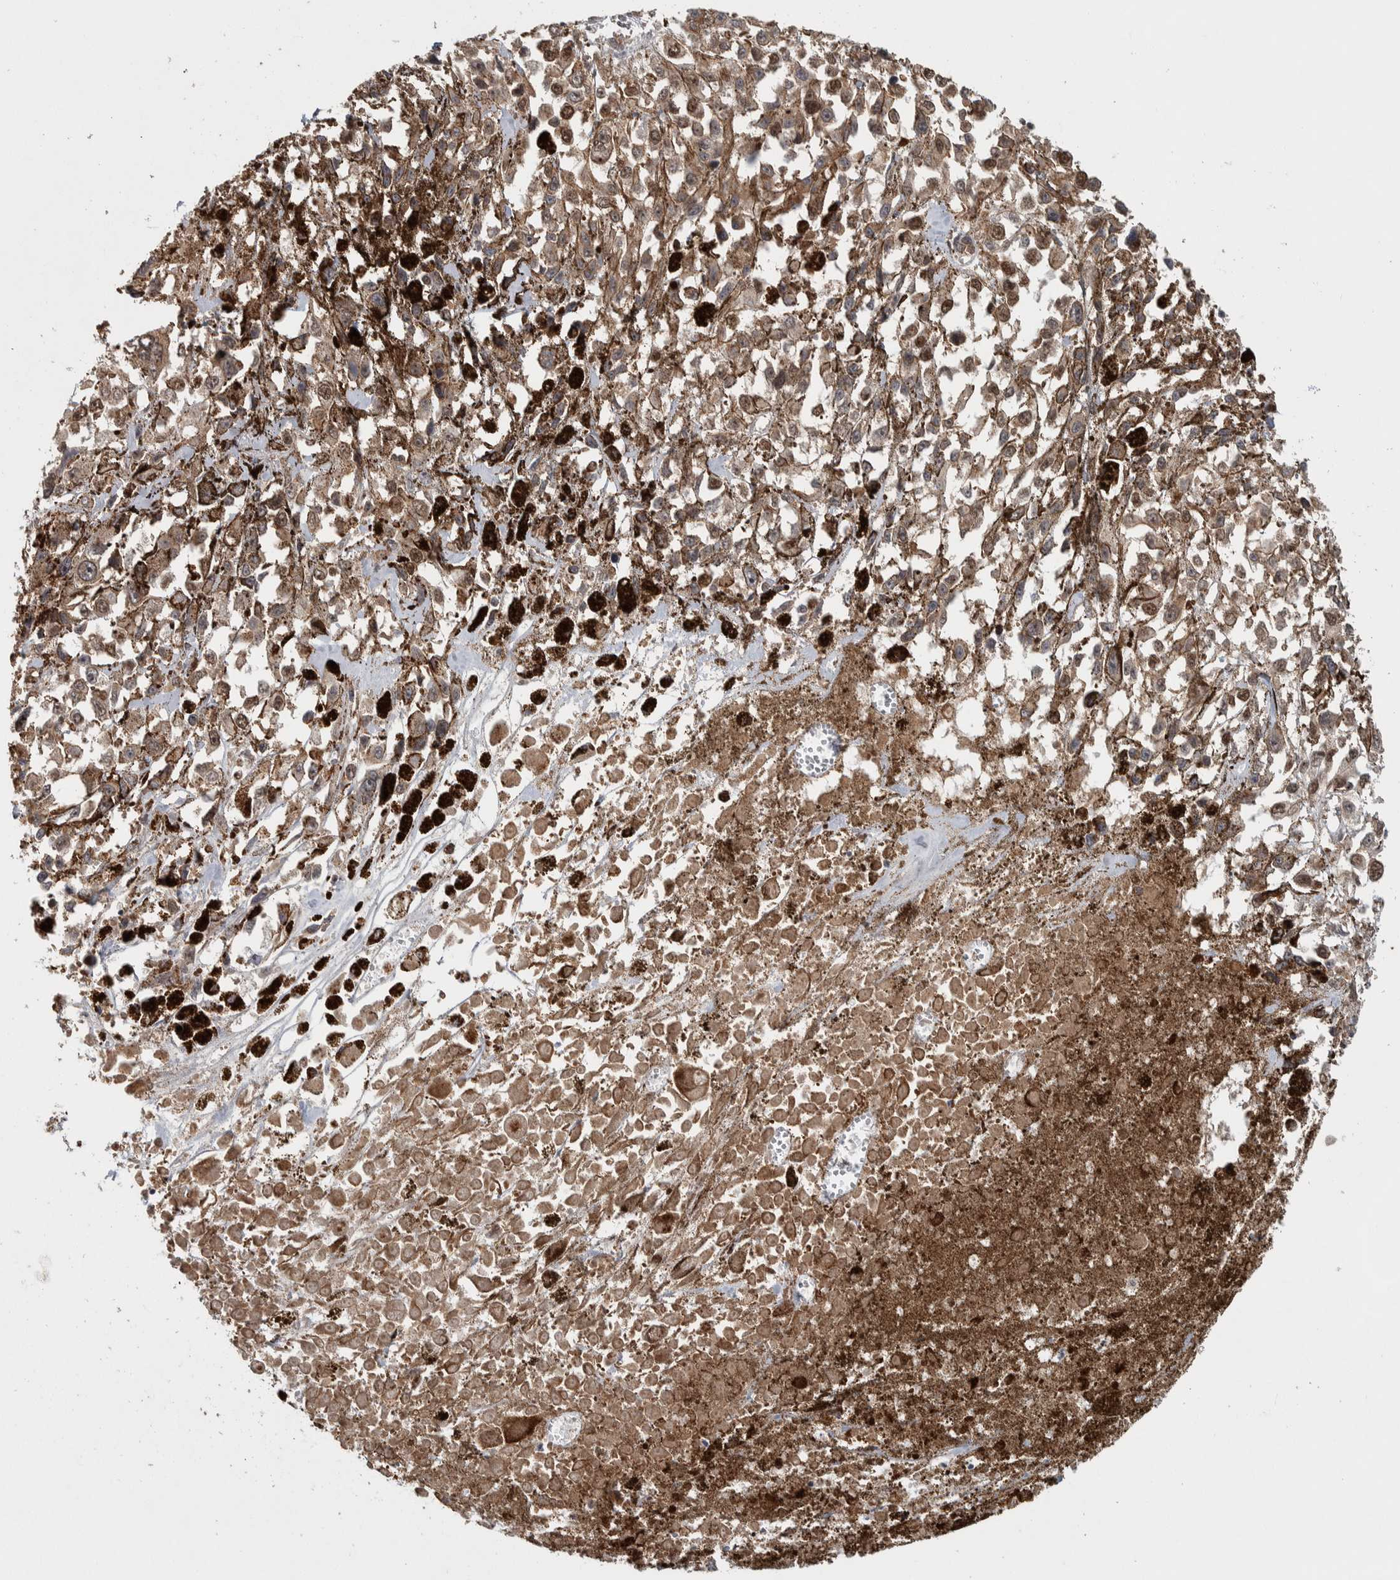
{"staining": {"intensity": "weak", "quantity": ">75%", "location": "nuclear"}, "tissue": "melanoma", "cell_type": "Tumor cells", "image_type": "cancer", "snomed": [{"axis": "morphology", "description": "Malignant melanoma, Metastatic site"}, {"axis": "topography", "description": "Lymph node"}], "caption": "Immunohistochemical staining of human malignant melanoma (metastatic site) exhibits low levels of weak nuclear protein positivity in approximately >75% of tumor cells.", "gene": "RPS6KA4", "patient": {"sex": "male", "age": 59}}